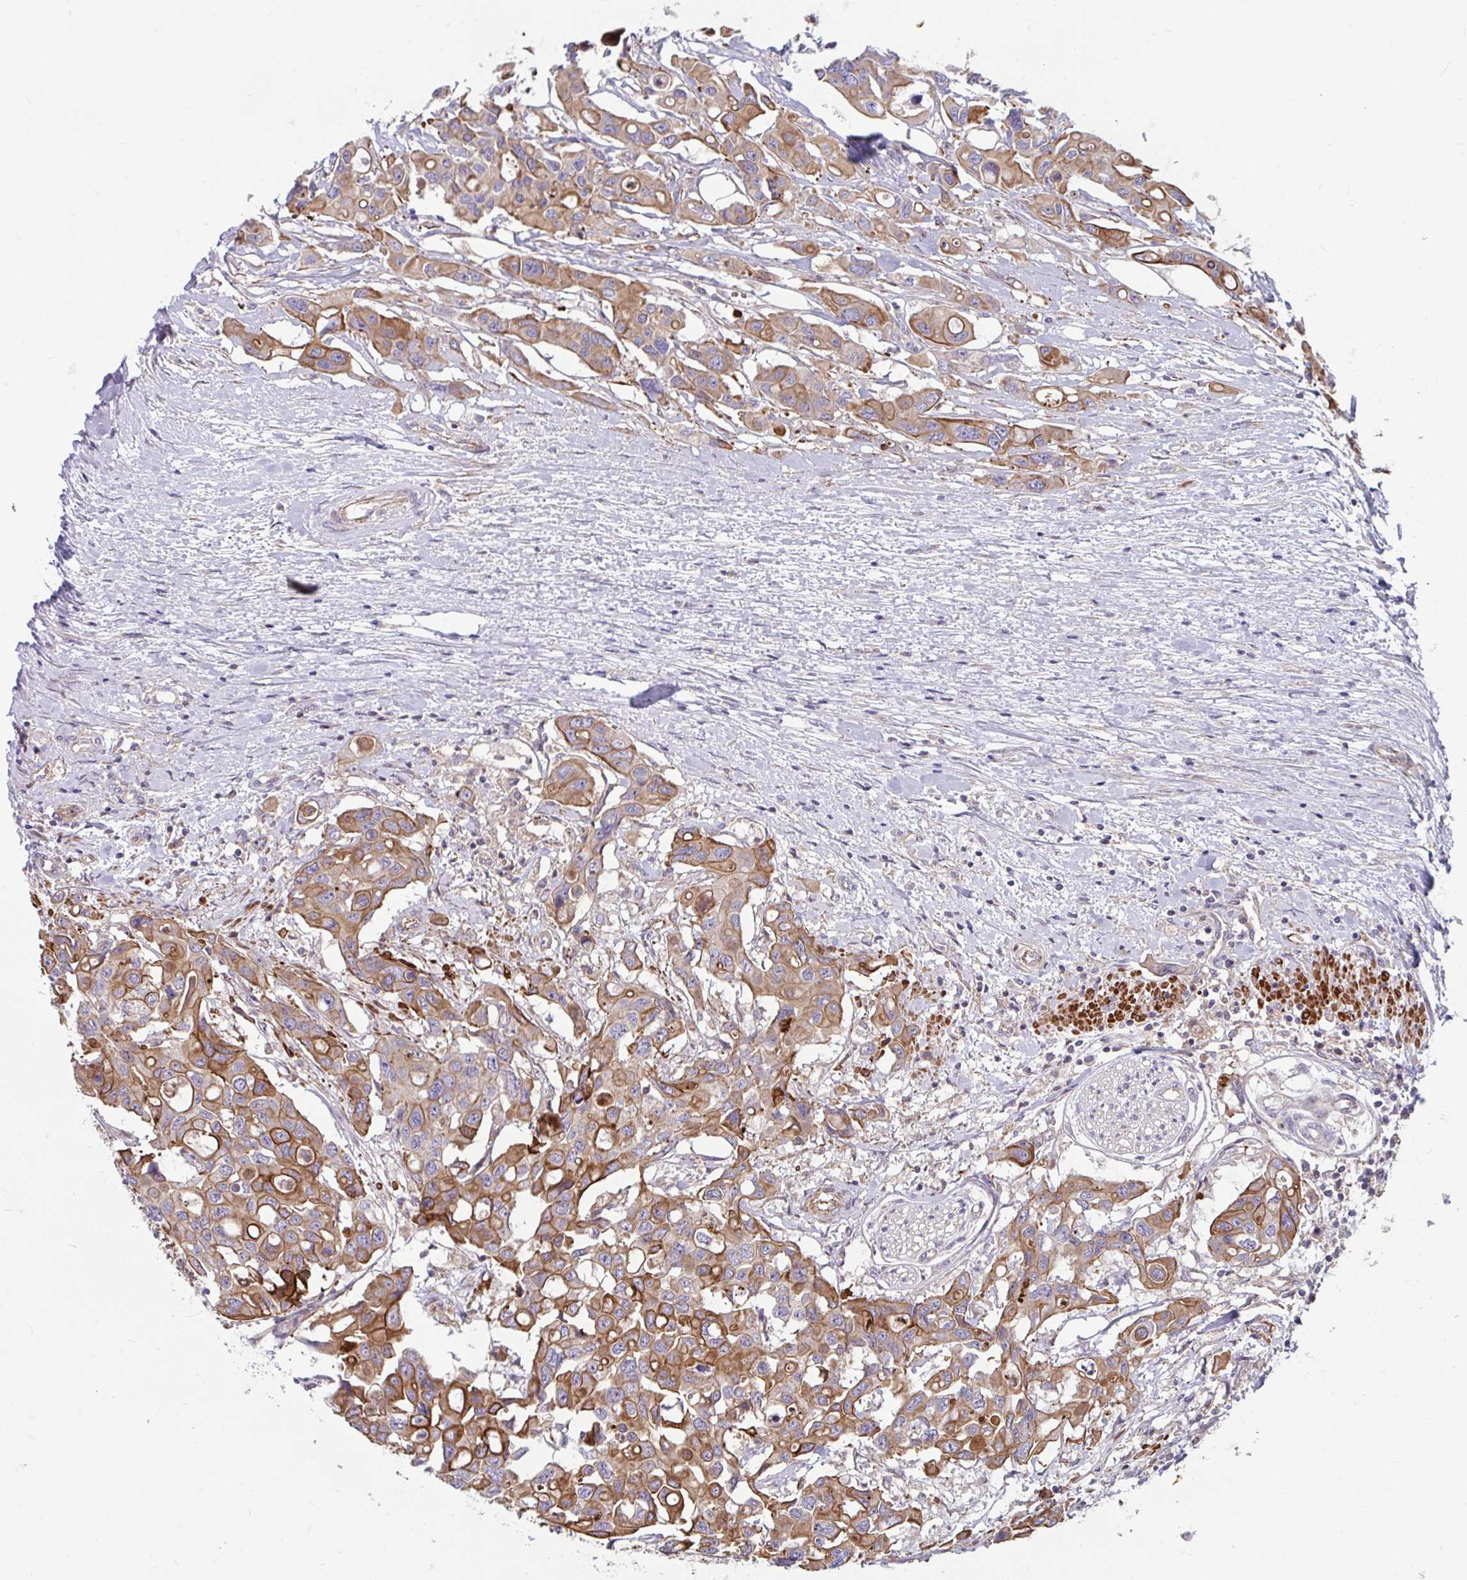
{"staining": {"intensity": "moderate", "quantity": ">75%", "location": "cytoplasmic/membranous"}, "tissue": "colorectal cancer", "cell_type": "Tumor cells", "image_type": "cancer", "snomed": [{"axis": "morphology", "description": "Adenocarcinoma, NOS"}, {"axis": "topography", "description": "Colon"}], "caption": "A micrograph of human adenocarcinoma (colorectal) stained for a protein shows moderate cytoplasmic/membranous brown staining in tumor cells.", "gene": "TANK", "patient": {"sex": "male", "age": 77}}